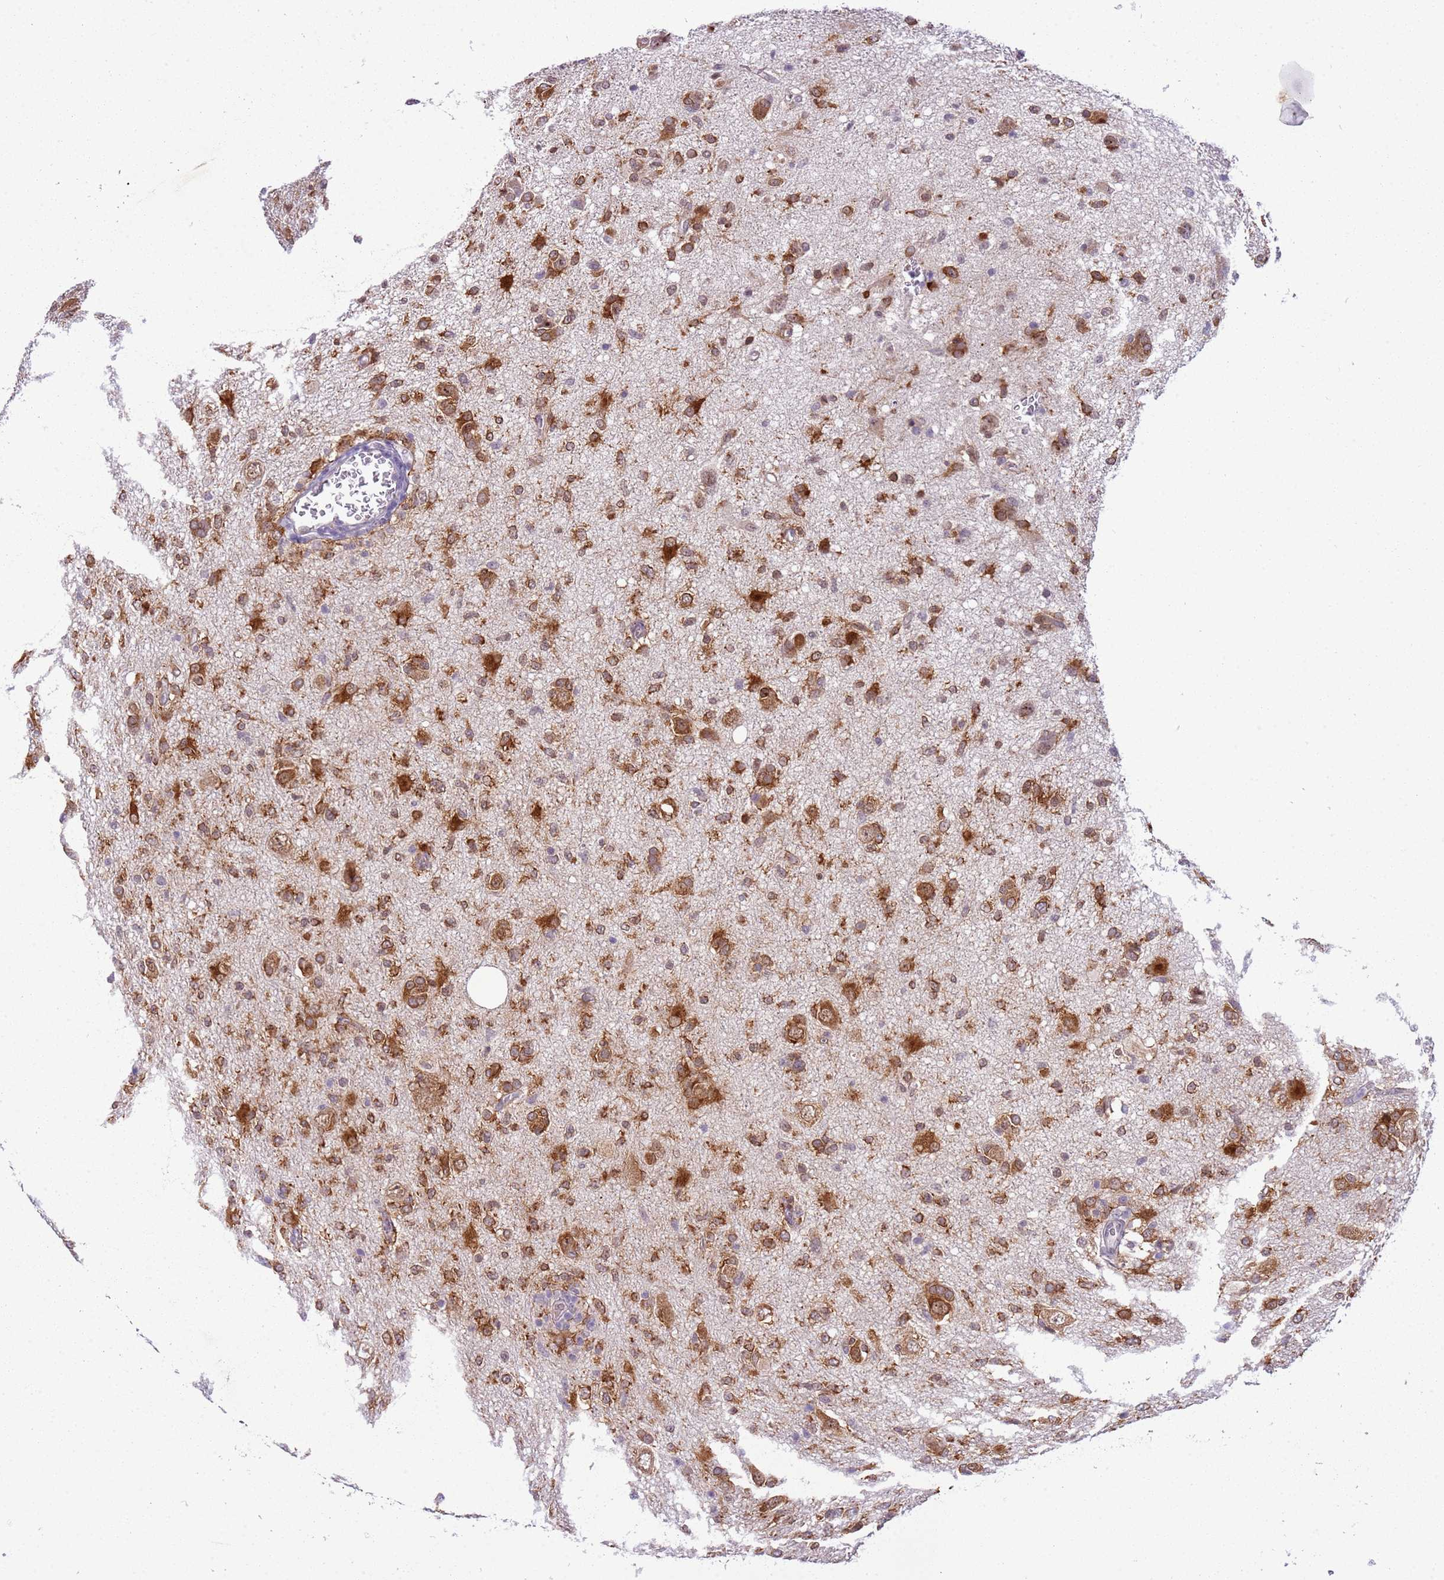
{"staining": {"intensity": "moderate", "quantity": ">75%", "location": "cytoplasmic/membranous"}, "tissue": "glioma", "cell_type": "Tumor cells", "image_type": "cancer", "snomed": [{"axis": "morphology", "description": "Glioma, malignant, High grade"}, {"axis": "topography", "description": "Brain"}], "caption": "Tumor cells show moderate cytoplasmic/membranous positivity in approximately >75% of cells in malignant glioma (high-grade). (DAB = brown stain, brightfield microscopy at high magnification).", "gene": "FAM120C", "patient": {"sex": "female", "age": 57}}